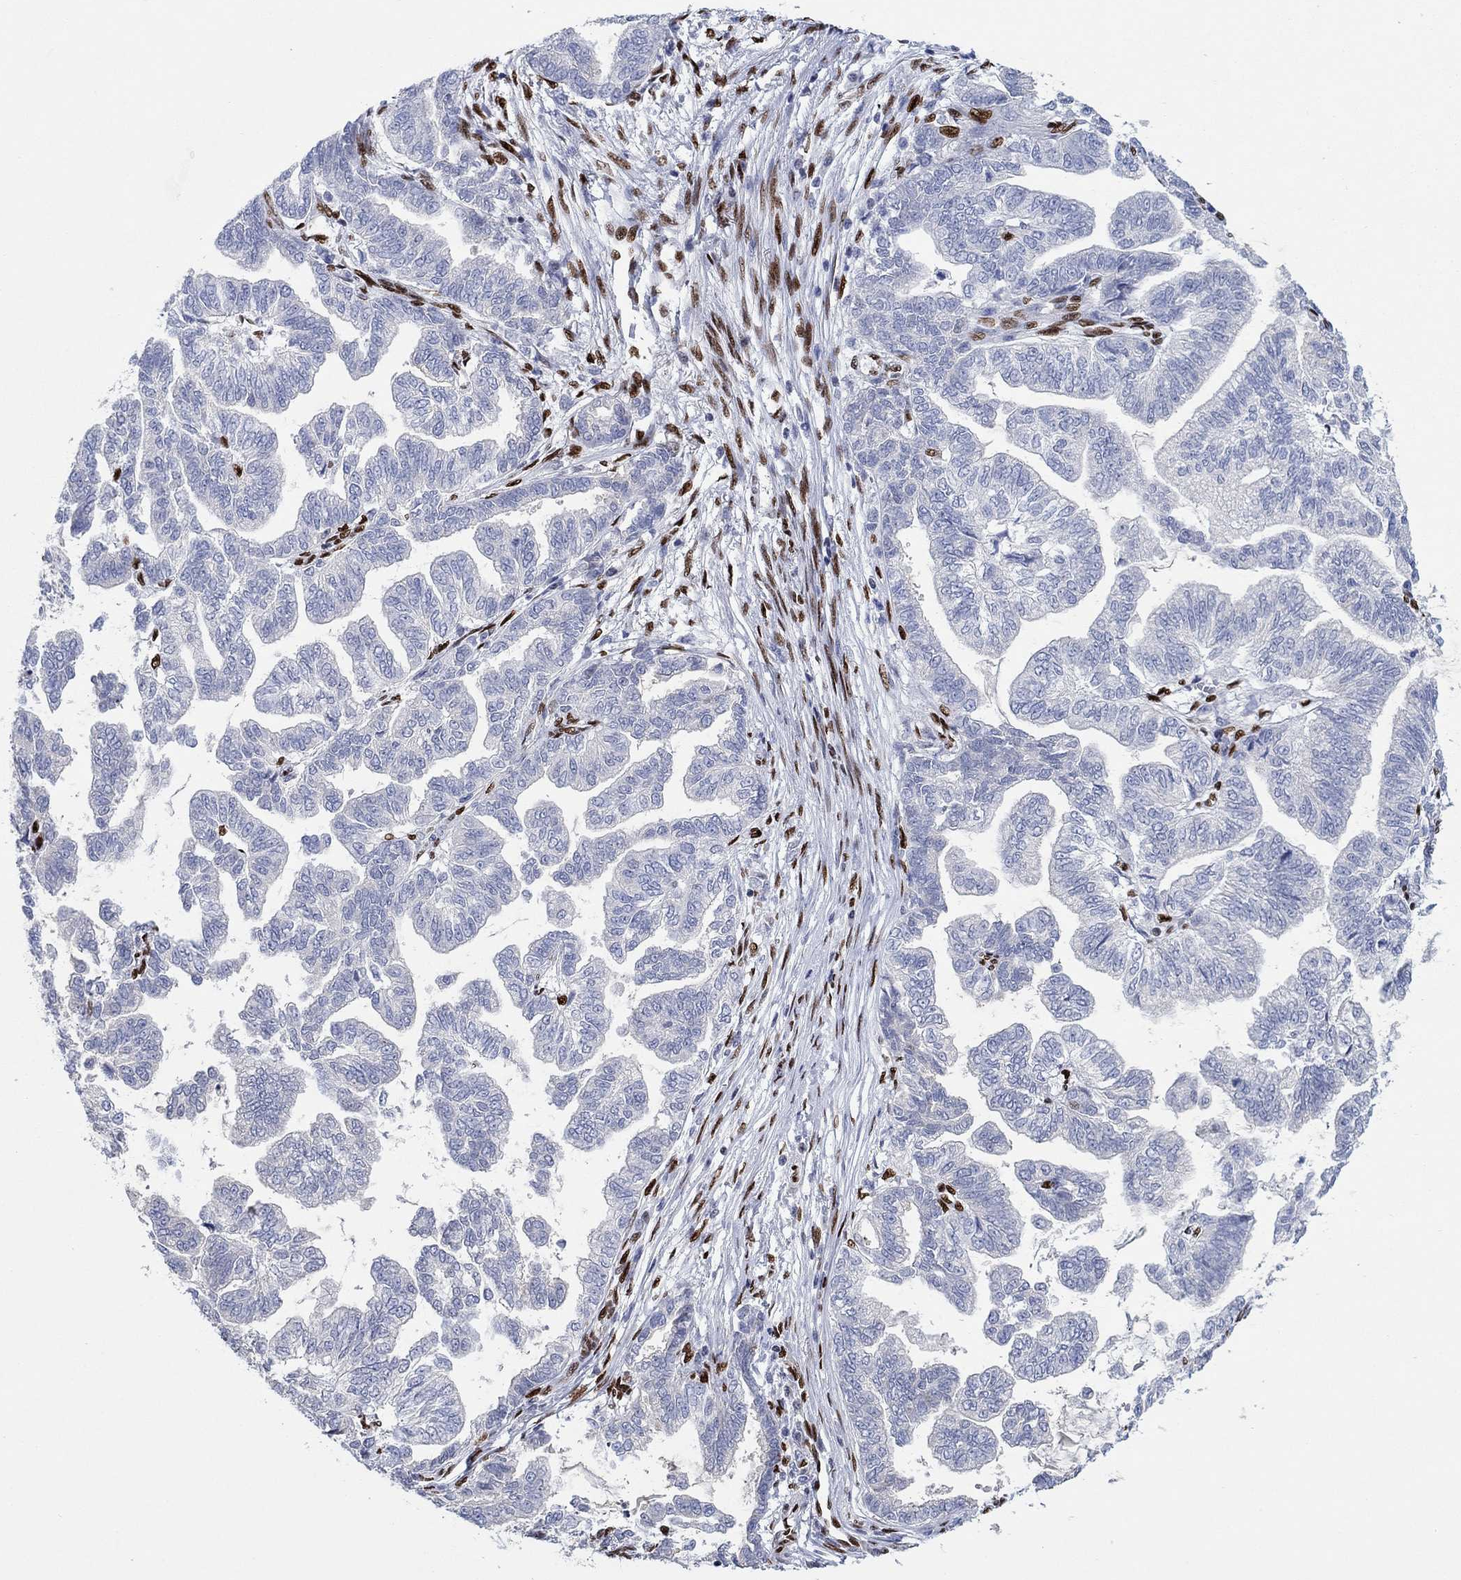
{"staining": {"intensity": "negative", "quantity": "none", "location": "none"}, "tissue": "stomach cancer", "cell_type": "Tumor cells", "image_type": "cancer", "snomed": [{"axis": "morphology", "description": "Adenocarcinoma, NOS"}, {"axis": "topography", "description": "Stomach"}], "caption": "An IHC micrograph of stomach cancer (adenocarcinoma) is shown. There is no staining in tumor cells of stomach cancer (adenocarcinoma).", "gene": "ZEB1", "patient": {"sex": "male", "age": 83}}